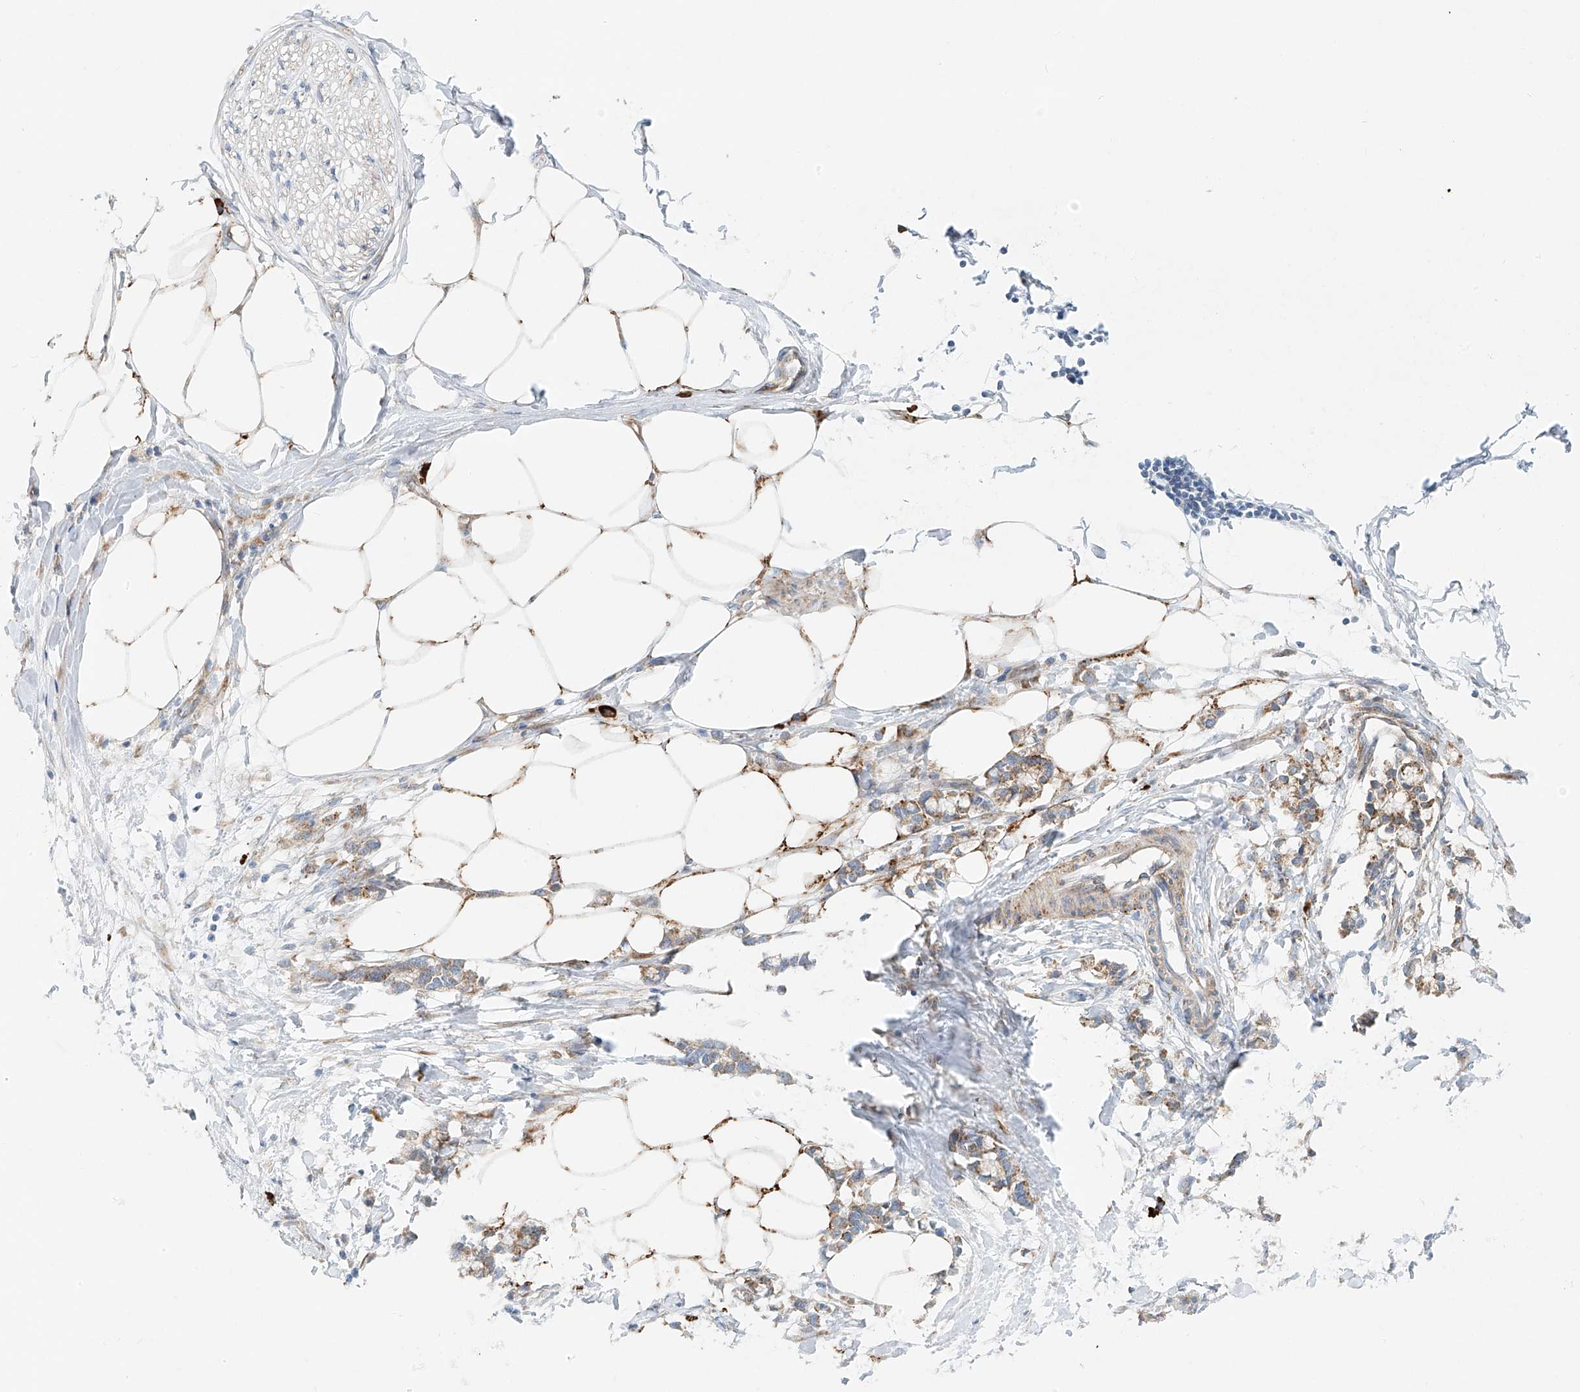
{"staining": {"intensity": "moderate", "quantity": ">75%", "location": "cytoplasmic/membranous"}, "tissue": "adipose tissue", "cell_type": "Adipocytes", "image_type": "normal", "snomed": [{"axis": "morphology", "description": "Normal tissue, NOS"}, {"axis": "topography", "description": "Cartilage tissue"}, {"axis": "topography", "description": "Bronchus"}], "caption": "Immunohistochemistry (IHC) (DAB (3,3'-diaminobenzidine)) staining of benign adipose tissue displays moderate cytoplasmic/membranous protein staining in about >75% of adipocytes. The staining was performed using DAB (3,3'-diaminobenzidine) to visualize the protein expression in brown, while the nuclei were stained in blue with hematoxylin (Magnification: 20x).", "gene": "EIPR1", "patient": {"sex": "female", "age": 73}}